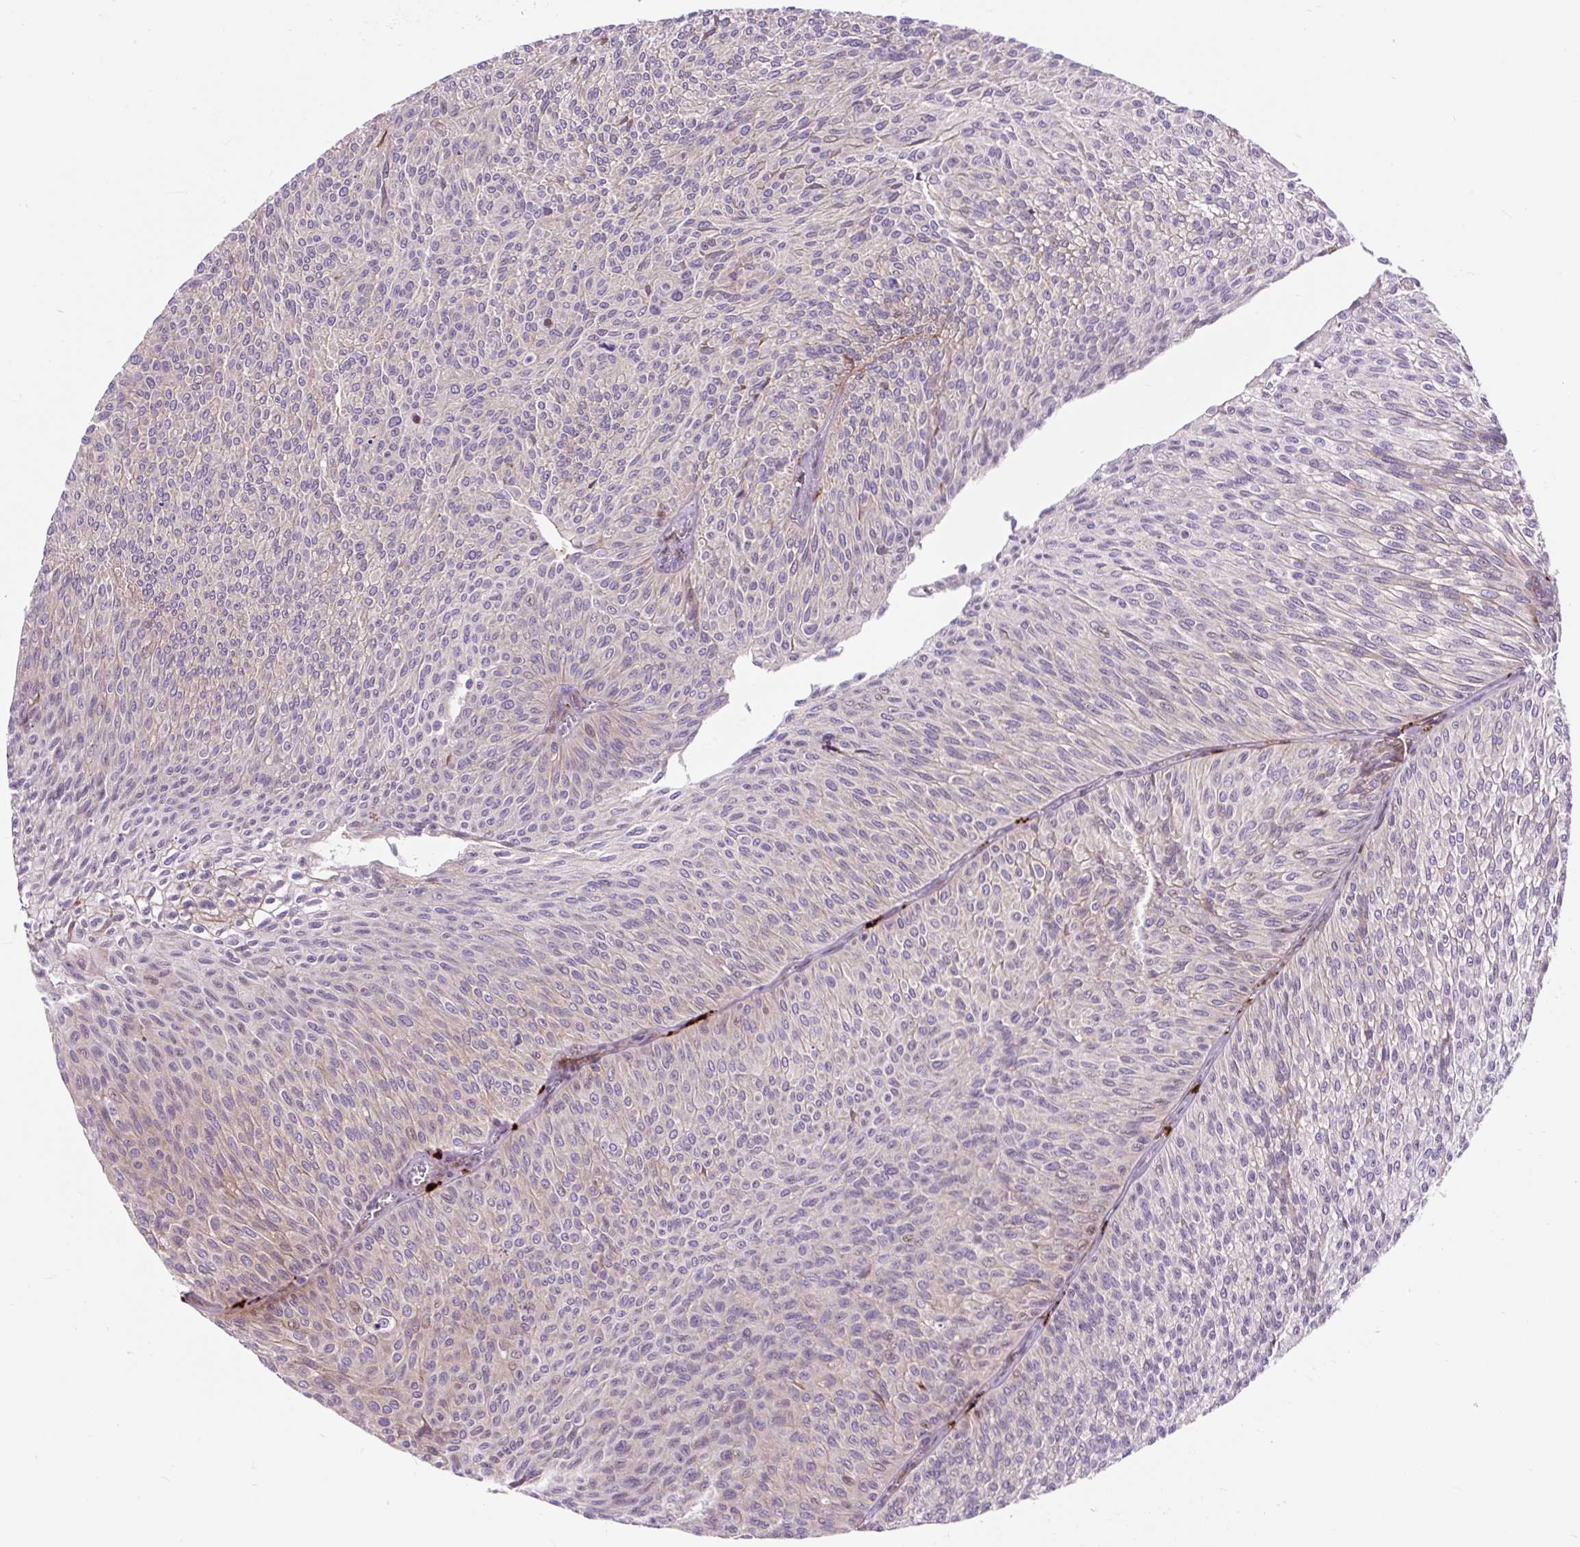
{"staining": {"intensity": "weak", "quantity": "<25%", "location": "cytoplasmic/membranous"}, "tissue": "urothelial cancer", "cell_type": "Tumor cells", "image_type": "cancer", "snomed": [{"axis": "morphology", "description": "Urothelial carcinoma, Low grade"}, {"axis": "topography", "description": "Urinary bladder"}], "caption": "Immunohistochemical staining of urothelial cancer demonstrates no significant expression in tumor cells.", "gene": "CISD3", "patient": {"sex": "male", "age": 91}}